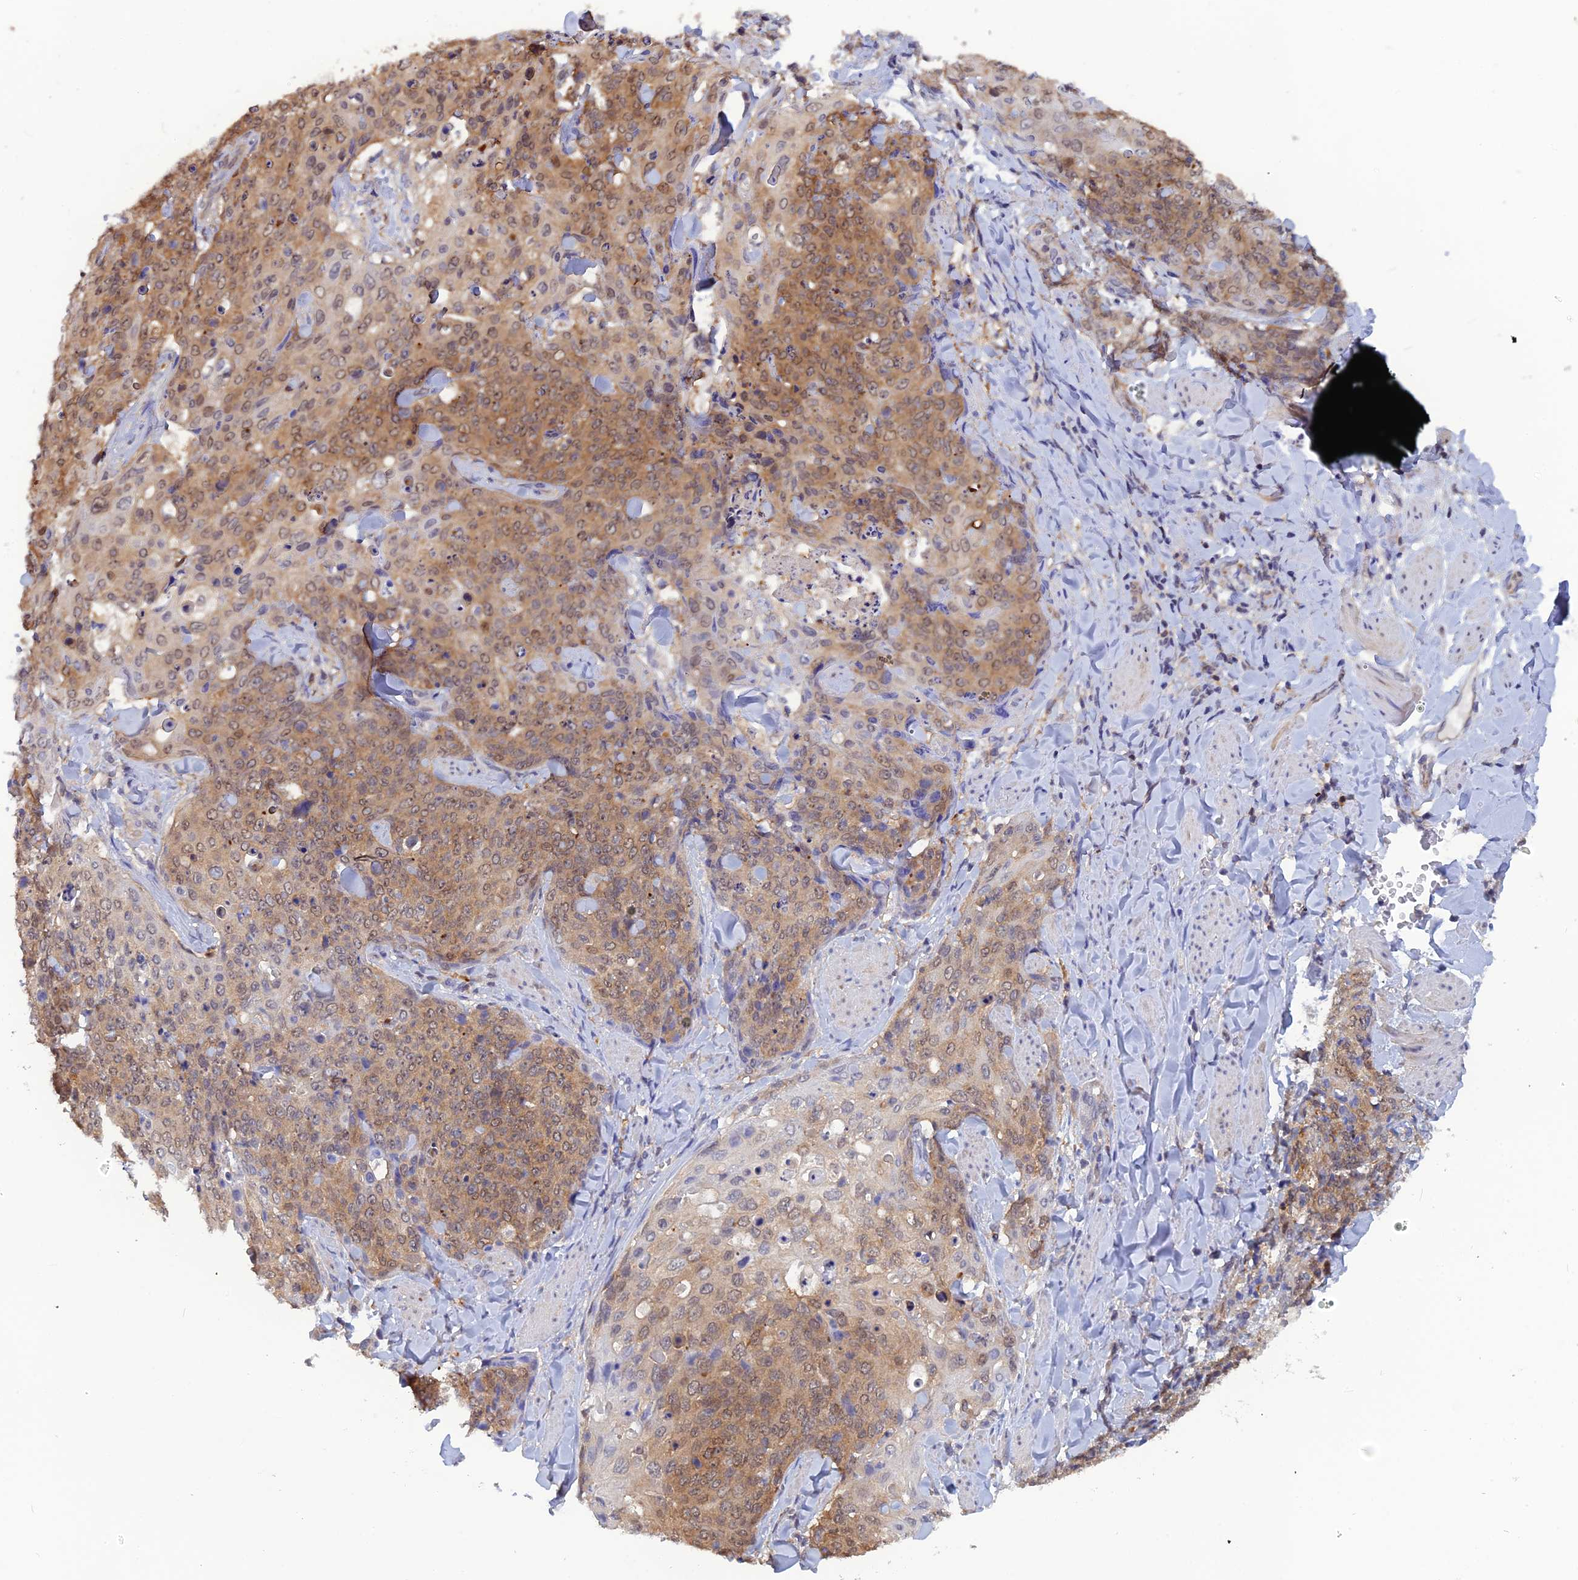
{"staining": {"intensity": "moderate", "quantity": ">75%", "location": "cytoplasmic/membranous,nuclear"}, "tissue": "skin cancer", "cell_type": "Tumor cells", "image_type": "cancer", "snomed": [{"axis": "morphology", "description": "Squamous cell carcinoma, NOS"}, {"axis": "topography", "description": "Skin"}, {"axis": "topography", "description": "Vulva"}], "caption": "This micrograph exhibits skin cancer (squamous cell carcinoma) stained with immunohistochemistry (IHC) to label a protein in brown. The cytoplasmic/membranous and nuclear of tumor cells show moderate positivity for the protein. Nuclei are counter-stained blue.", "gene": "HINT1", "patient": {"sex": "female", "age": 85}}